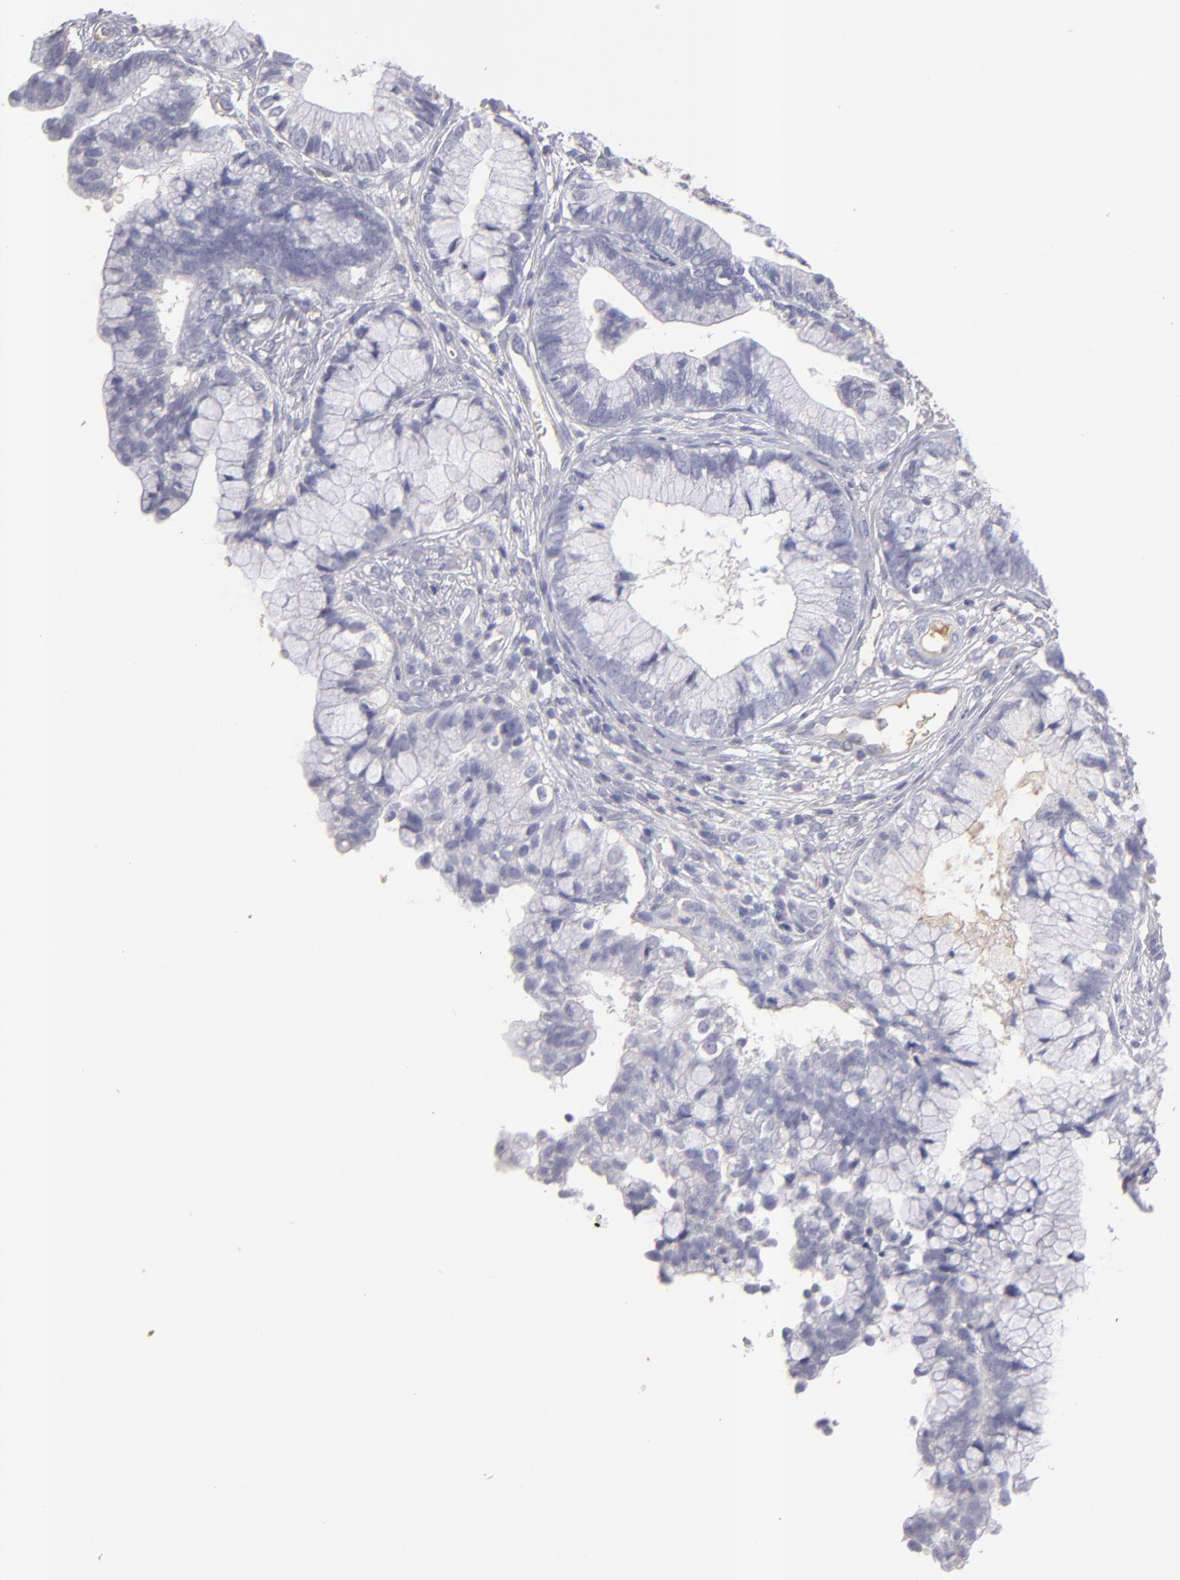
{"staining": {"intensity": "negative", "quantity": "none", "location": "none"}, "tissue": "cervical cancer", "cell_type": "Tumor cells", "image_type": "cancer", "snomed": [{"axis": "morphology", "description": "Adenocarcinoma, NOS"}, {"axis": "topography", "description": "Cervix"}], "caption": "High magnification brightfield microscopy of adenocarcinoma (cervical) stained with DAB (brown) and counterstained with hematoxylin (blue): tumor cells show no significant staining. (Immunohistochemistry, brightfield microscopy, high magnification).", "gene": "ABCC4", "patient": {"sex": "female", "age": 44}}